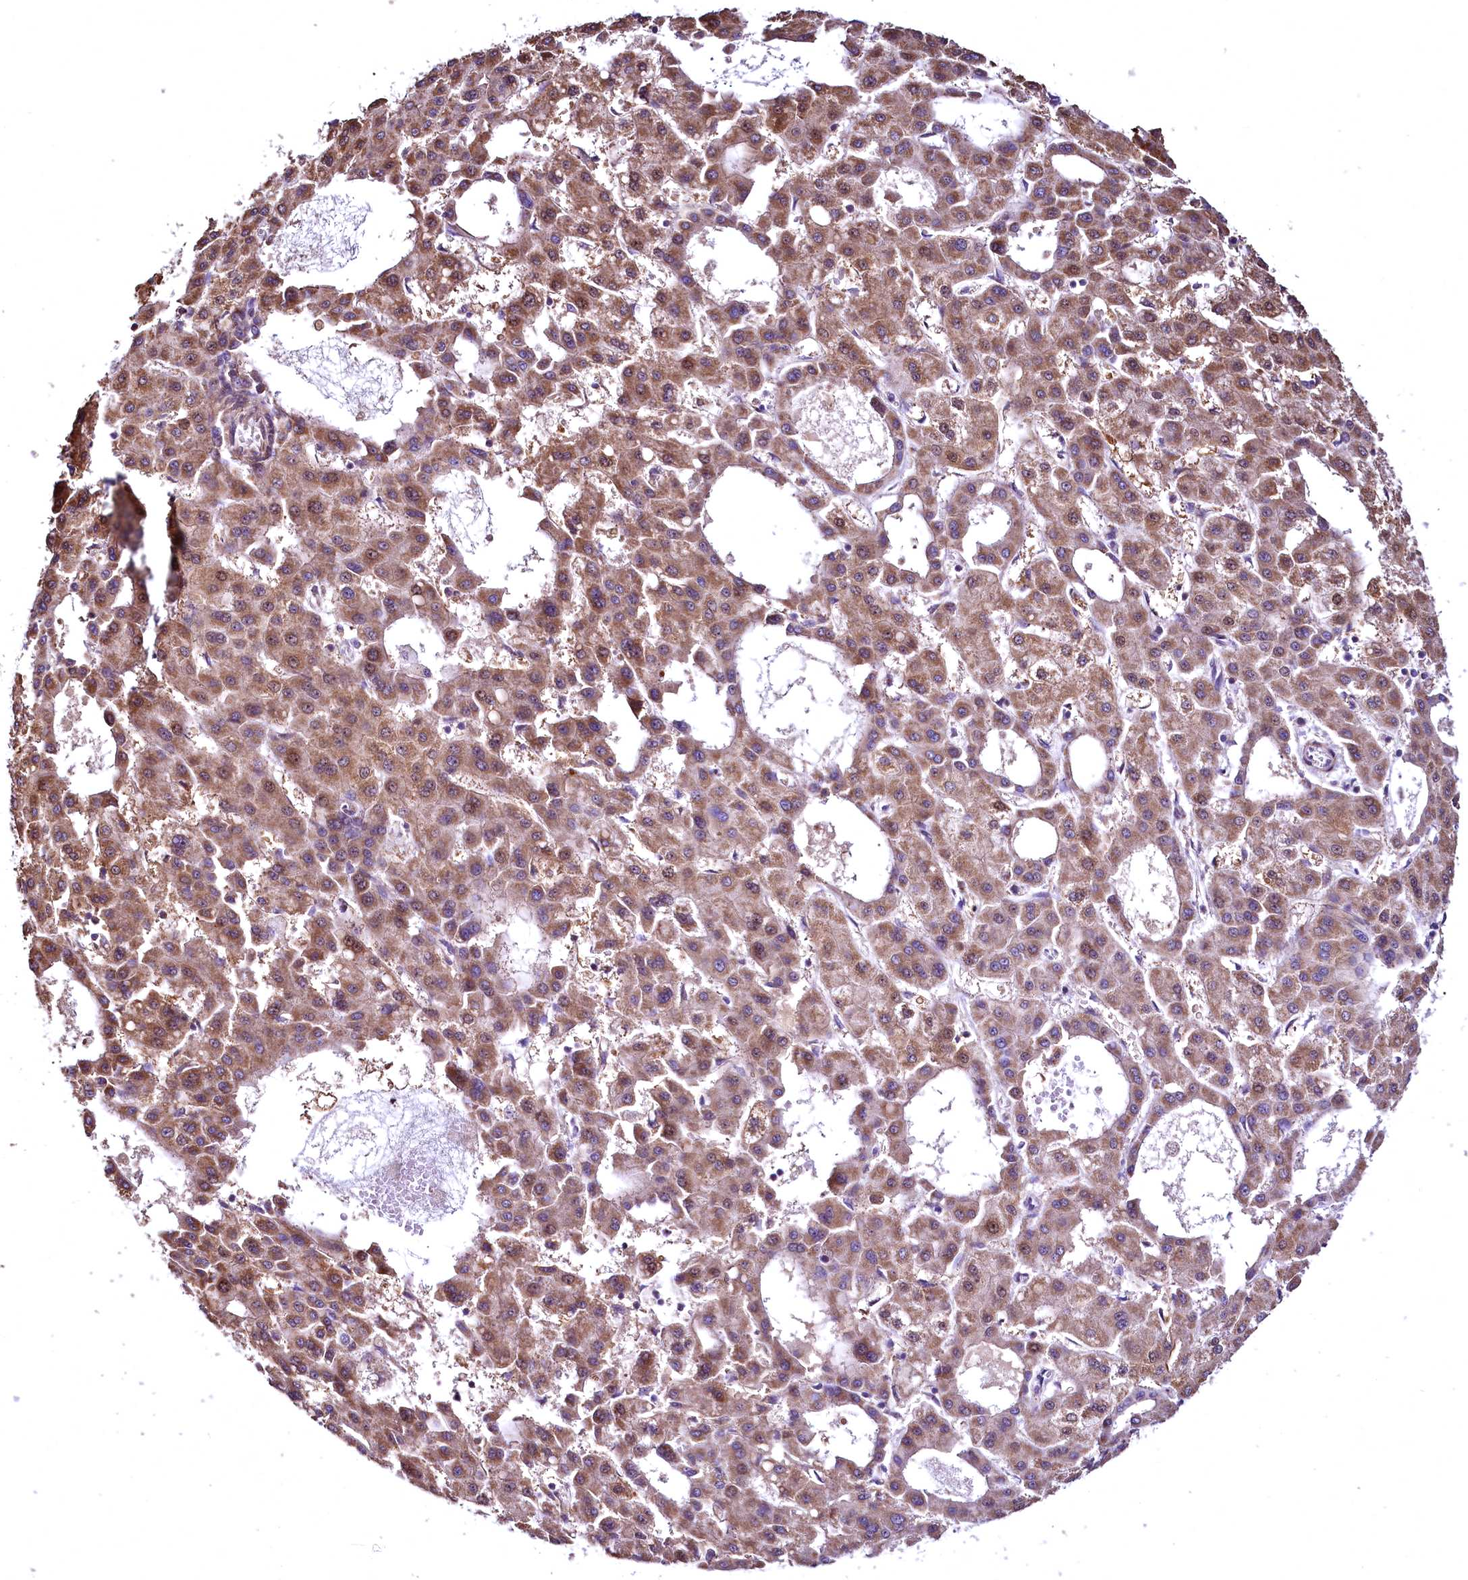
{"staining": {"intensity": "moderate", "quantity": ">75%", "location": "cytoplasmic/membranous"}, "tissue": "liver cancer", "cell_type": "Tumor cells", "image_type": "cancer", "snomed": [{"axis": "morphology", "description": "Carcinoma, Hepatocellular, NOS"}, {"axis": "topography", "description": "Liver"}], "caption": "Moderate cytoplasmic/membranous staining for a protein is present in about >75% of tumor cells of liver cancer using immunohistochemistry (IHC).", "gene": "TBCEL", "patient": {"sex": "male", "age": 47}}